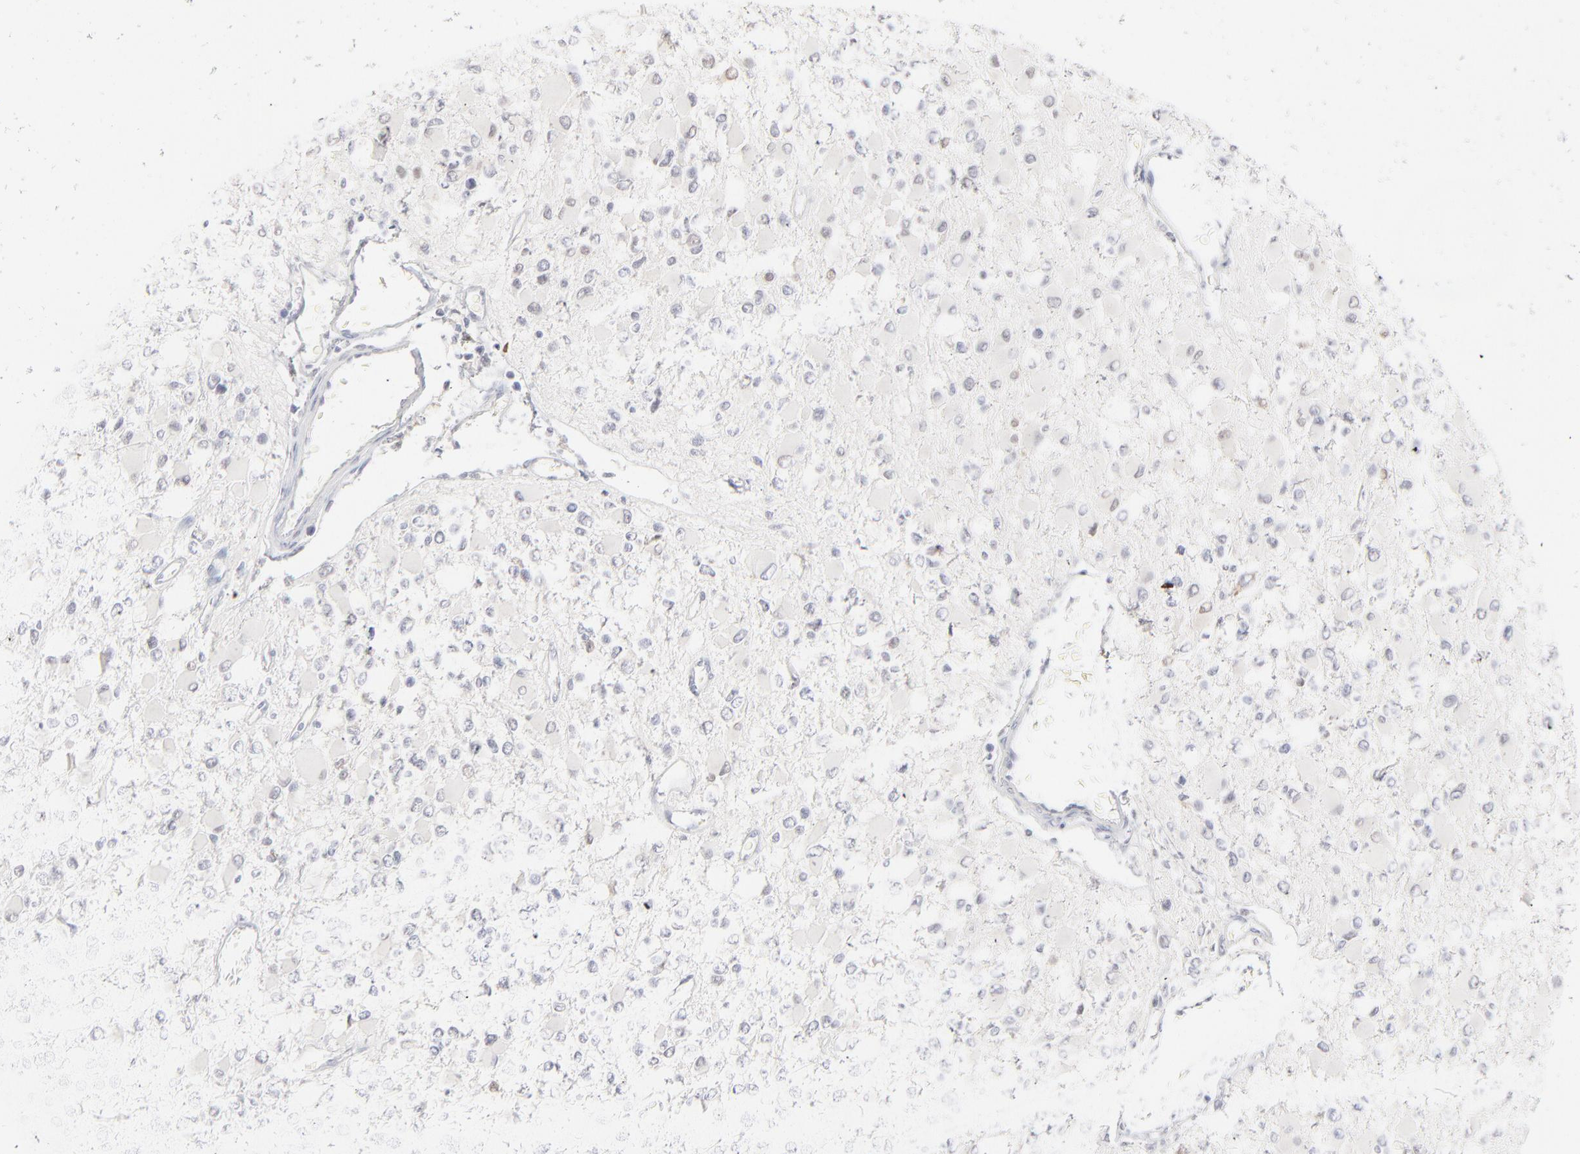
{"staining": {"intensity": "weak", "quantity": "<25%", "location": "nuclear"}, "tissue": "glioma", "cell_type": "Tumor cells", "image_type": "cancer", "snomed": [{"axis": "morphology", "description": "Glioma, malignant, Low grade"}, {"axis": "topography", "description": "Brain"}], "caption": "High power microscopy image of an immunohistochemistry (IHC) image of malignant low-grade glioma, revealing no significant expression in tumor cells.", "gene": "RBM3", "patient": {"sex": "male", "age": 42}}